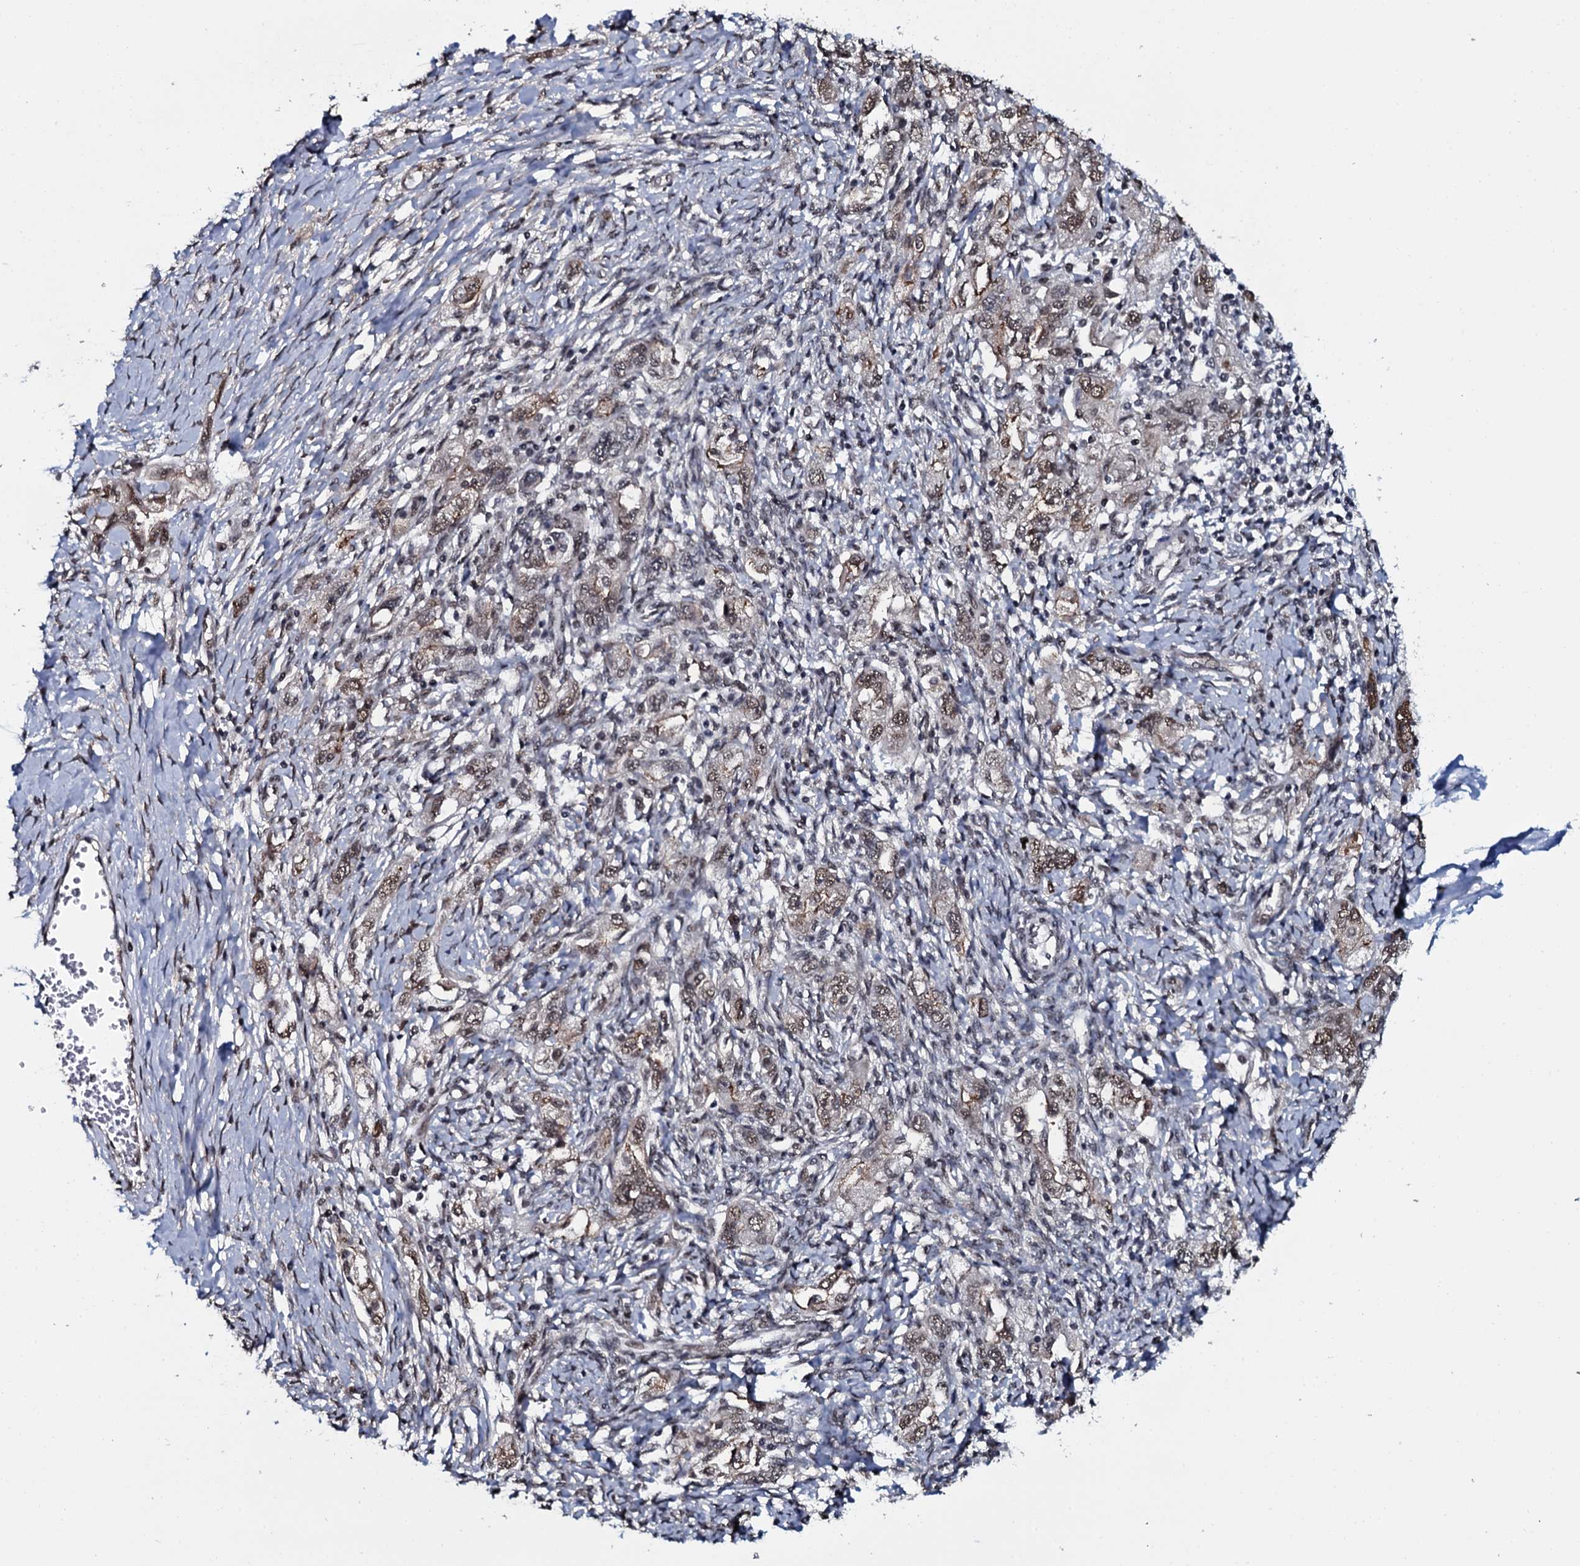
{"staining": {"intensity": "moderate", "quantity": ">75%", "location": "nuclear"}, "tissue": "ovarian cancer", "cell_type": "Tumor cells", "image_type": "cancer", "snomed": [{"axis": "morphology", "description": "Carcinoma, NOS"}, {"axis": "morphology", "description": "Cystadenocarcinoma, serous, NOS"}, {"axis": "topography", "description": "Ovary"}], "caption": "DAB (3,3'-diaminobenzidine) immunohistochemical staining of ovarian cancer (serous cystadenocarcinoma) demonstrates moderate nuclear protein positivity in about >75% of tumor cells.", "gene": "SH2D4B", "patient": {"sex": "female", "age": 69}}